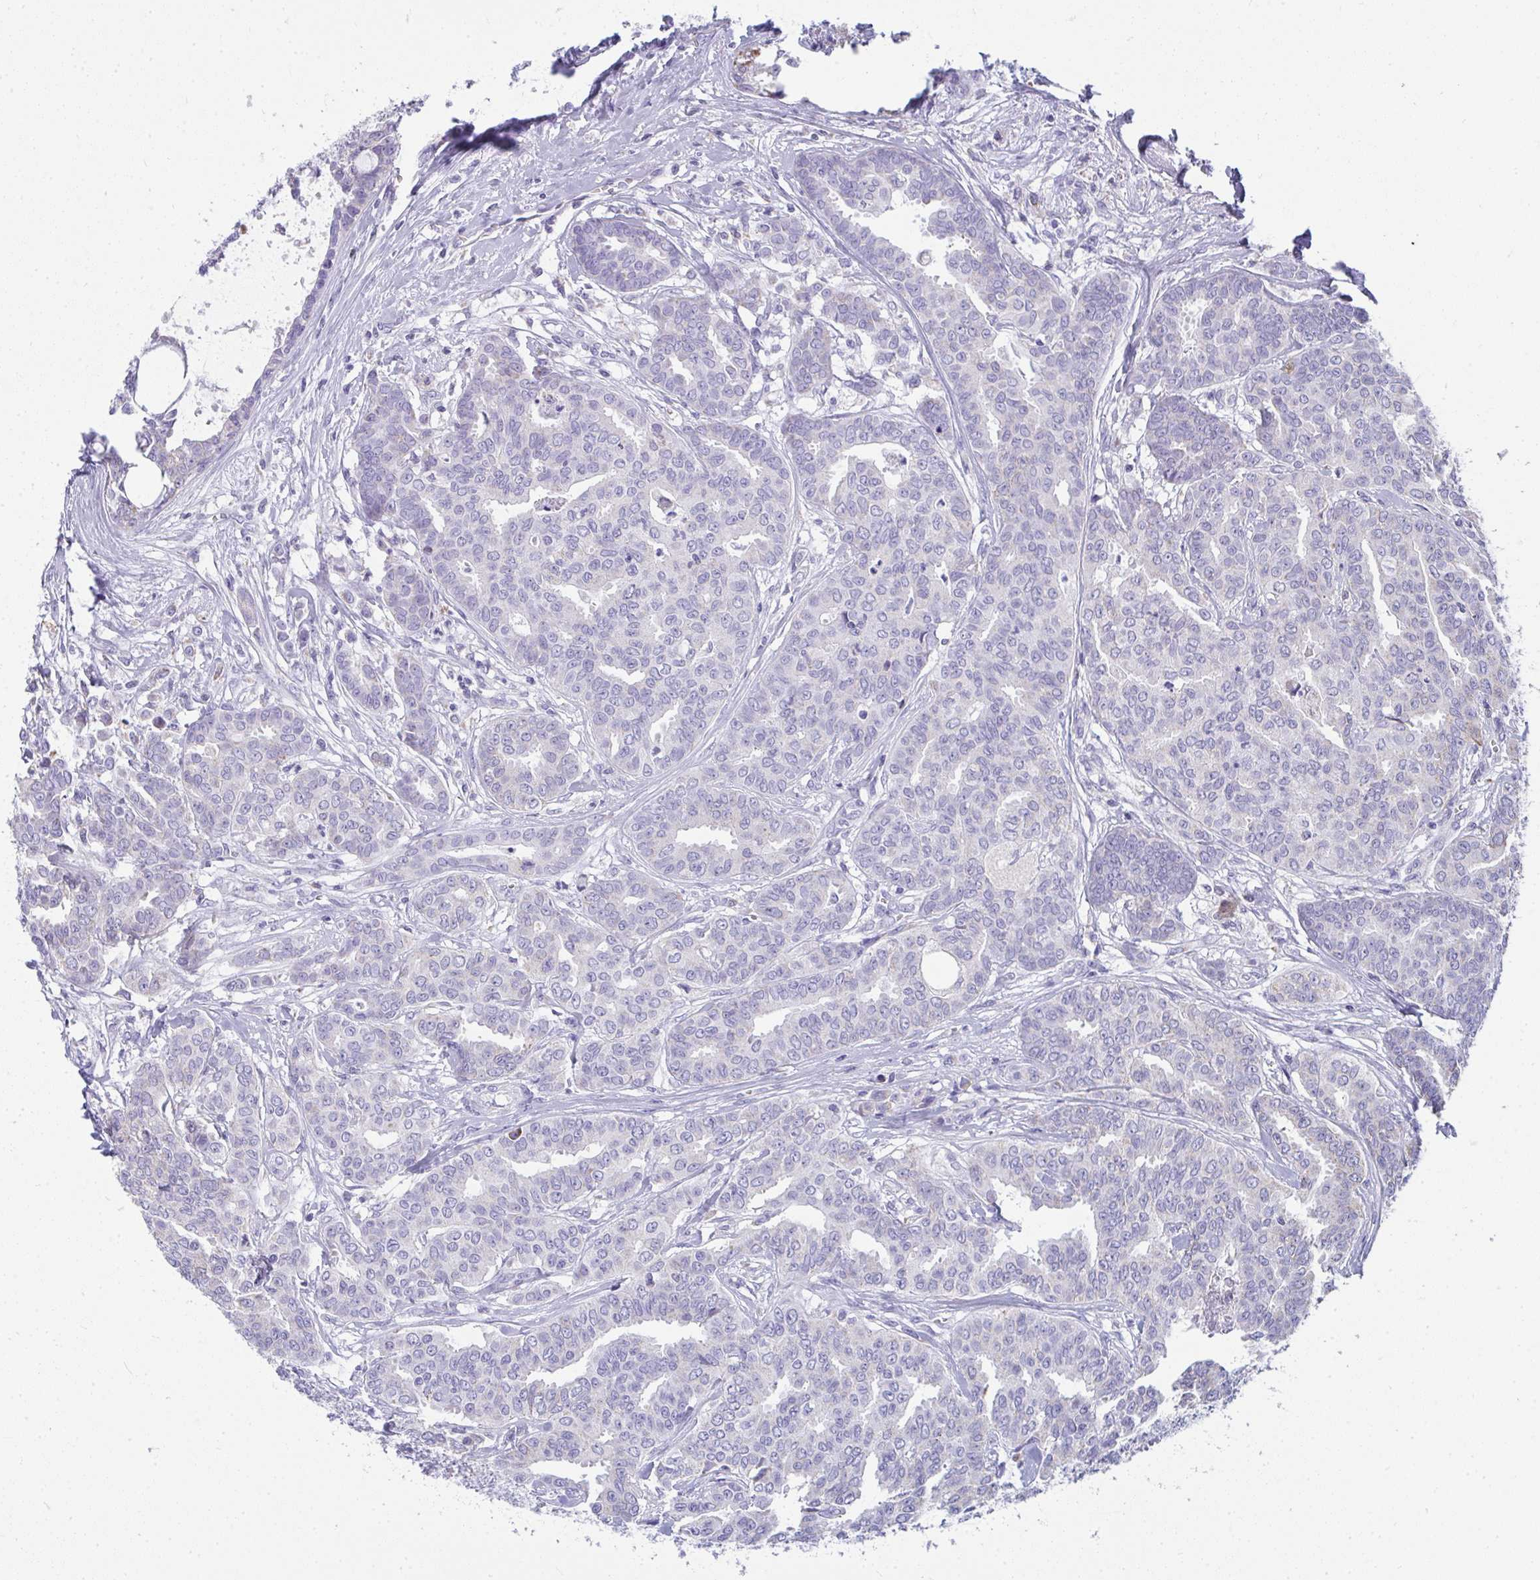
{"staining": {"intensity": "negative", "quantity": "none", "location": "none"}, "tissue": "breast cancer", "cell_type": "Tumor cells", "image_type": "cancer", "snomed": [{"axis": "morphology", "description": "Duct carcinoma"}, {"axis": "topography", "description": "Breast"}], "caption": "Histopathology image shows no protein expression in tumor cells of breast invasive ductal carcinoma tissue. (Stains: DAB immunohistochemistry with hematoxylin counter stain, Microscopy: brightfield microscopy at high magnification).", "gene": "SLC6A1", "patient": {"sex": "female", "age": 45}}